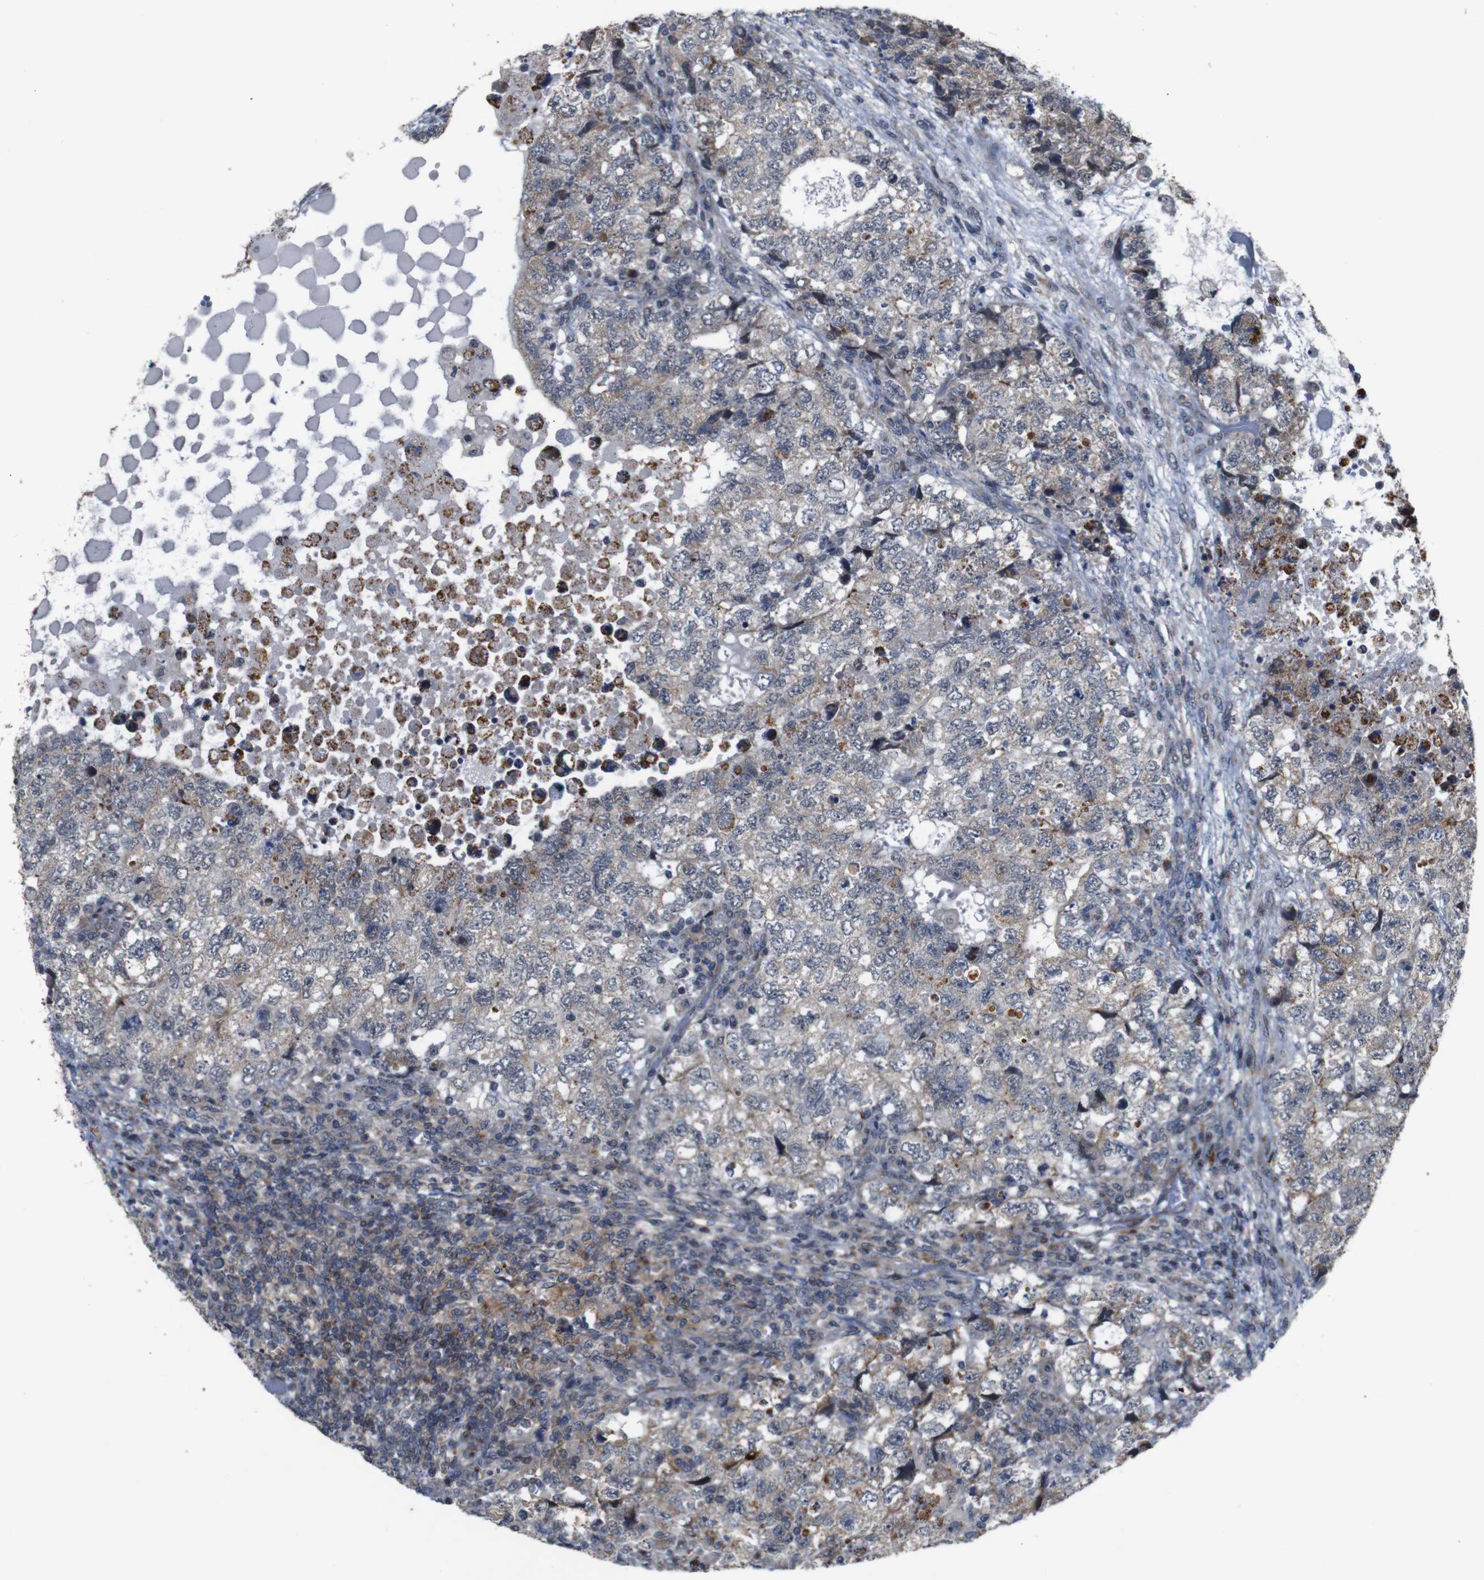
{"staining": {"intensity": "weak", "quantity": "25%-75%", "location": "cytoplasmic/membranous"}, "tissue": "testis cancer", "cell_type": "Tumor cells", "image_type": "cancer", "snomed": [{"axis": "morphology", "description": "Carcinoma, Embryonal, NOS"}, {"axis": "topography", "description": "Testis"}], "caption": "Human embryonal carcinoma (testis) stained with a protein marker displays weak staining in tumor cells.", "gene": "ATP7B", "patient": {"sex": "male", "age": 36}}